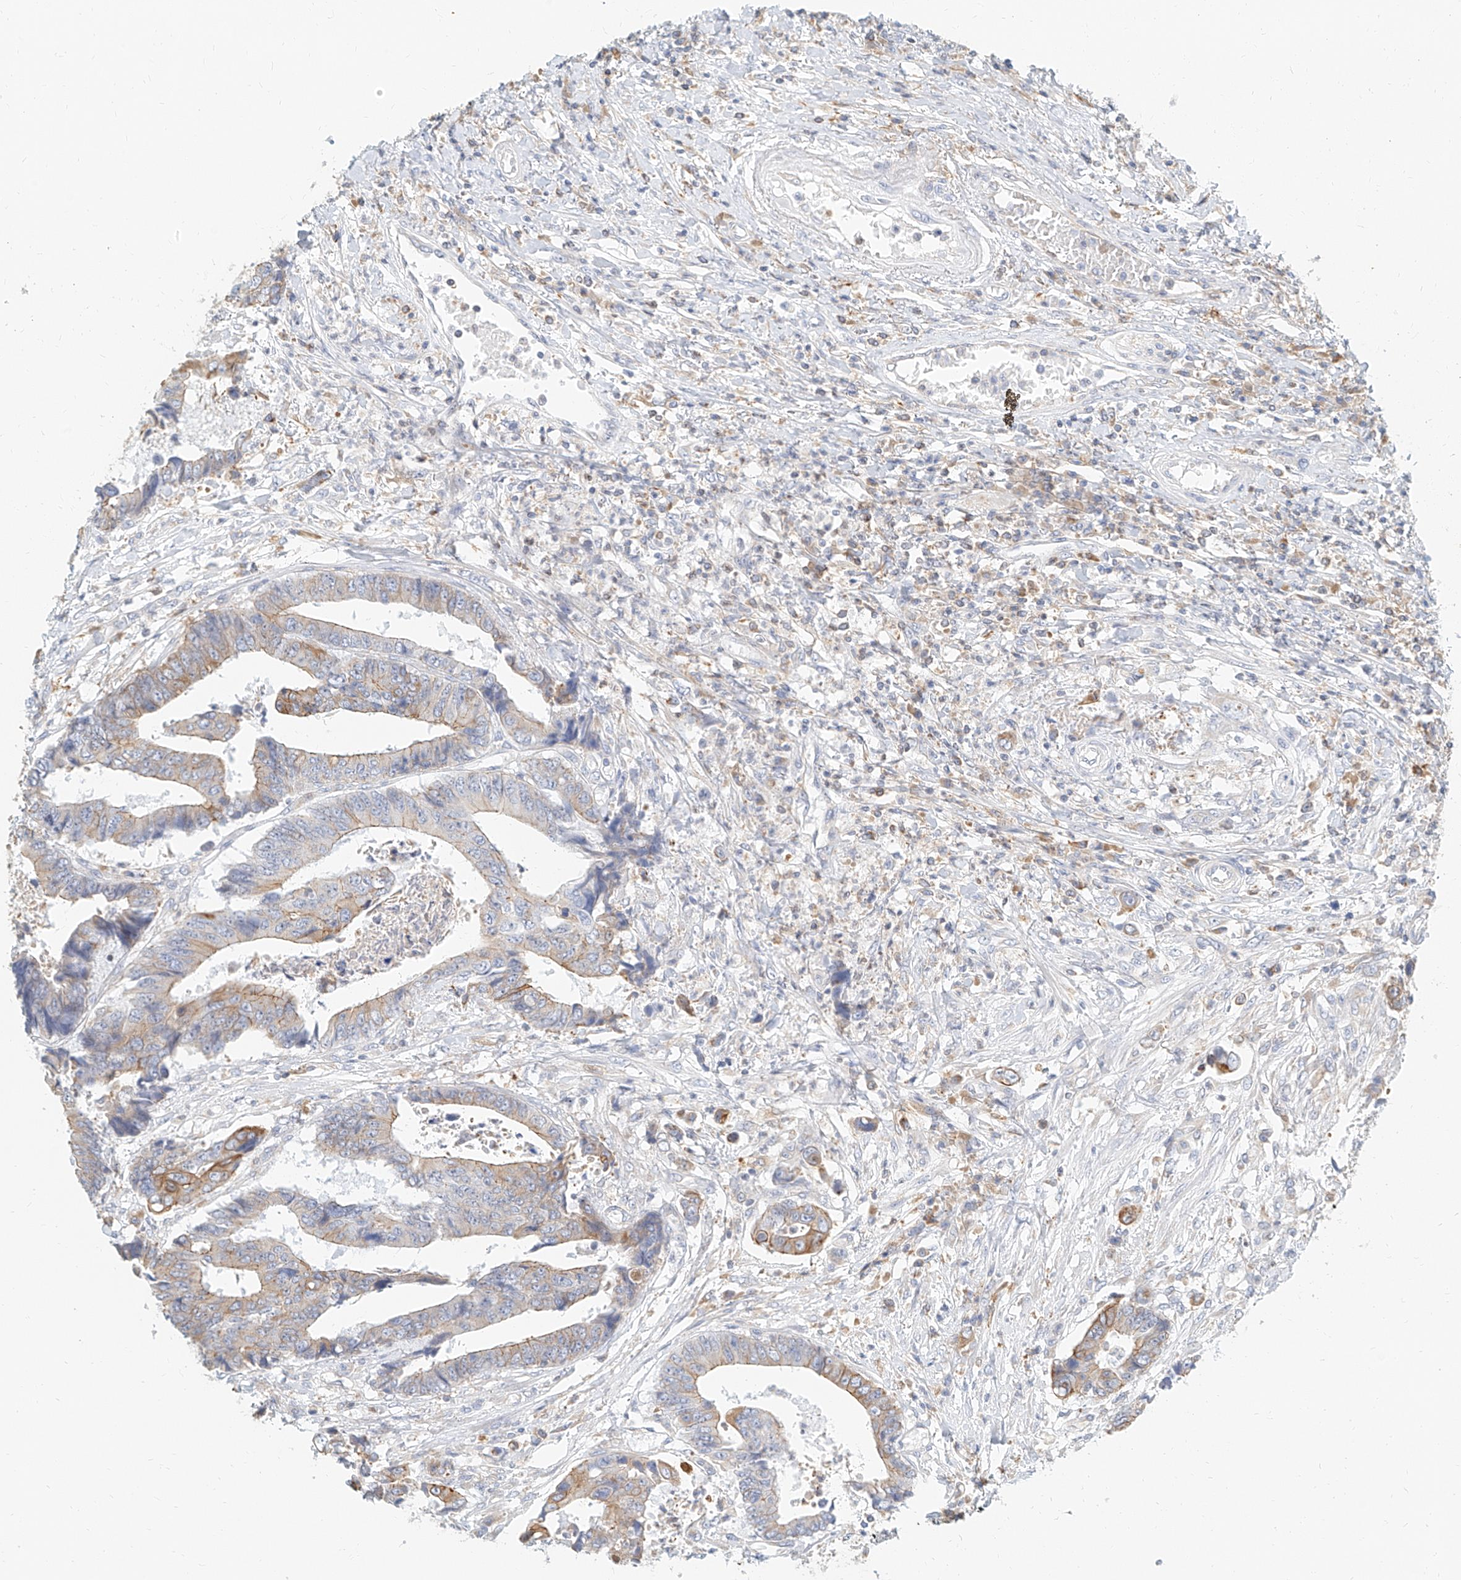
{"staining": {"intensity": "moderate", "quantity": "<25%", "location": "cytoplasmic/membranous"}, "tissue": "colorectal cancer", "cell_type": "Tumor cells", "image_type": "cancer", "snomed": [{"axis": "morphology", "description": "Adenocarcinoma, NOS"}, {"axis": "topography", "description": "Rectum"}], "caption": "The image exhibits immunohistochemical staining of adenocarcinoma (colorectal). There is moderate cytoplasmic/membranous positivity is appreciated in approximately <25% of tumor cells. The staining was performed using DAB (3,3'-diaminobenzidine) to visualize the protein expression in brown, while the nuclei were stained in blue with hematoxylin (Magnification: 20x).", "gene": "DHRS7", "patient": {"sex": "male", "age": 84}}